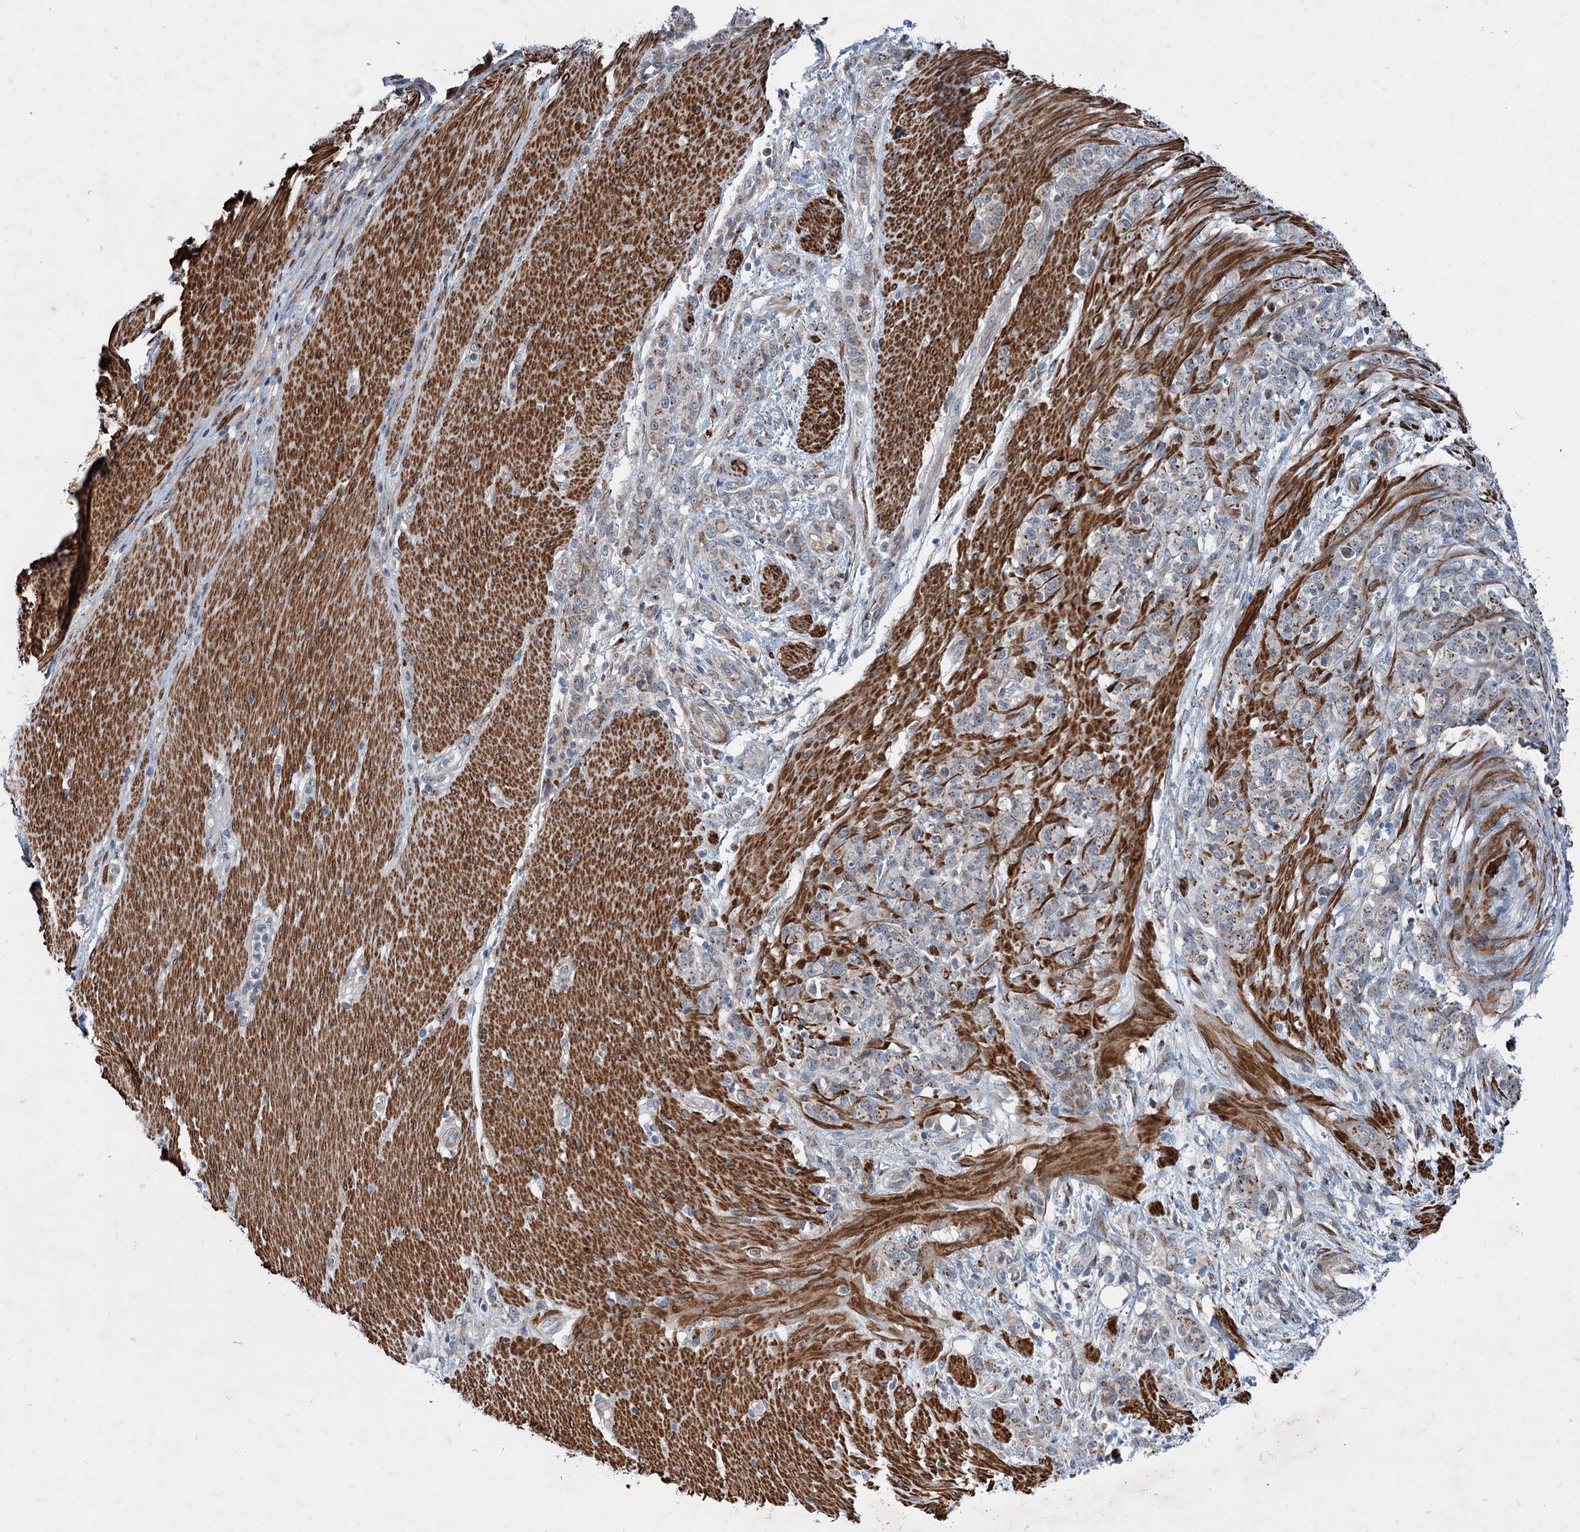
{"staining": {"intensity": "moderate", "quantity": "25%-75%", "location": "cytoplasmic/membranous"}, "tissue": "stomach cancer", "cell_type": "Tumor cells", "image_type": "cancer", "snomed": [{"axis": "morphology", "description": "Adenocarcinoma, NOS"}, {"axis": "topography", "description": "Stomach"}], "caption": "There is medium levels of moderate cytoplasmic/membranous expression in tumor cells of stomach adenocarcinoma, as demonstrated by immunohistochemical staining (brown color).", "gene": "ELP4", "patient": {"sex": "female", "age": 79}}